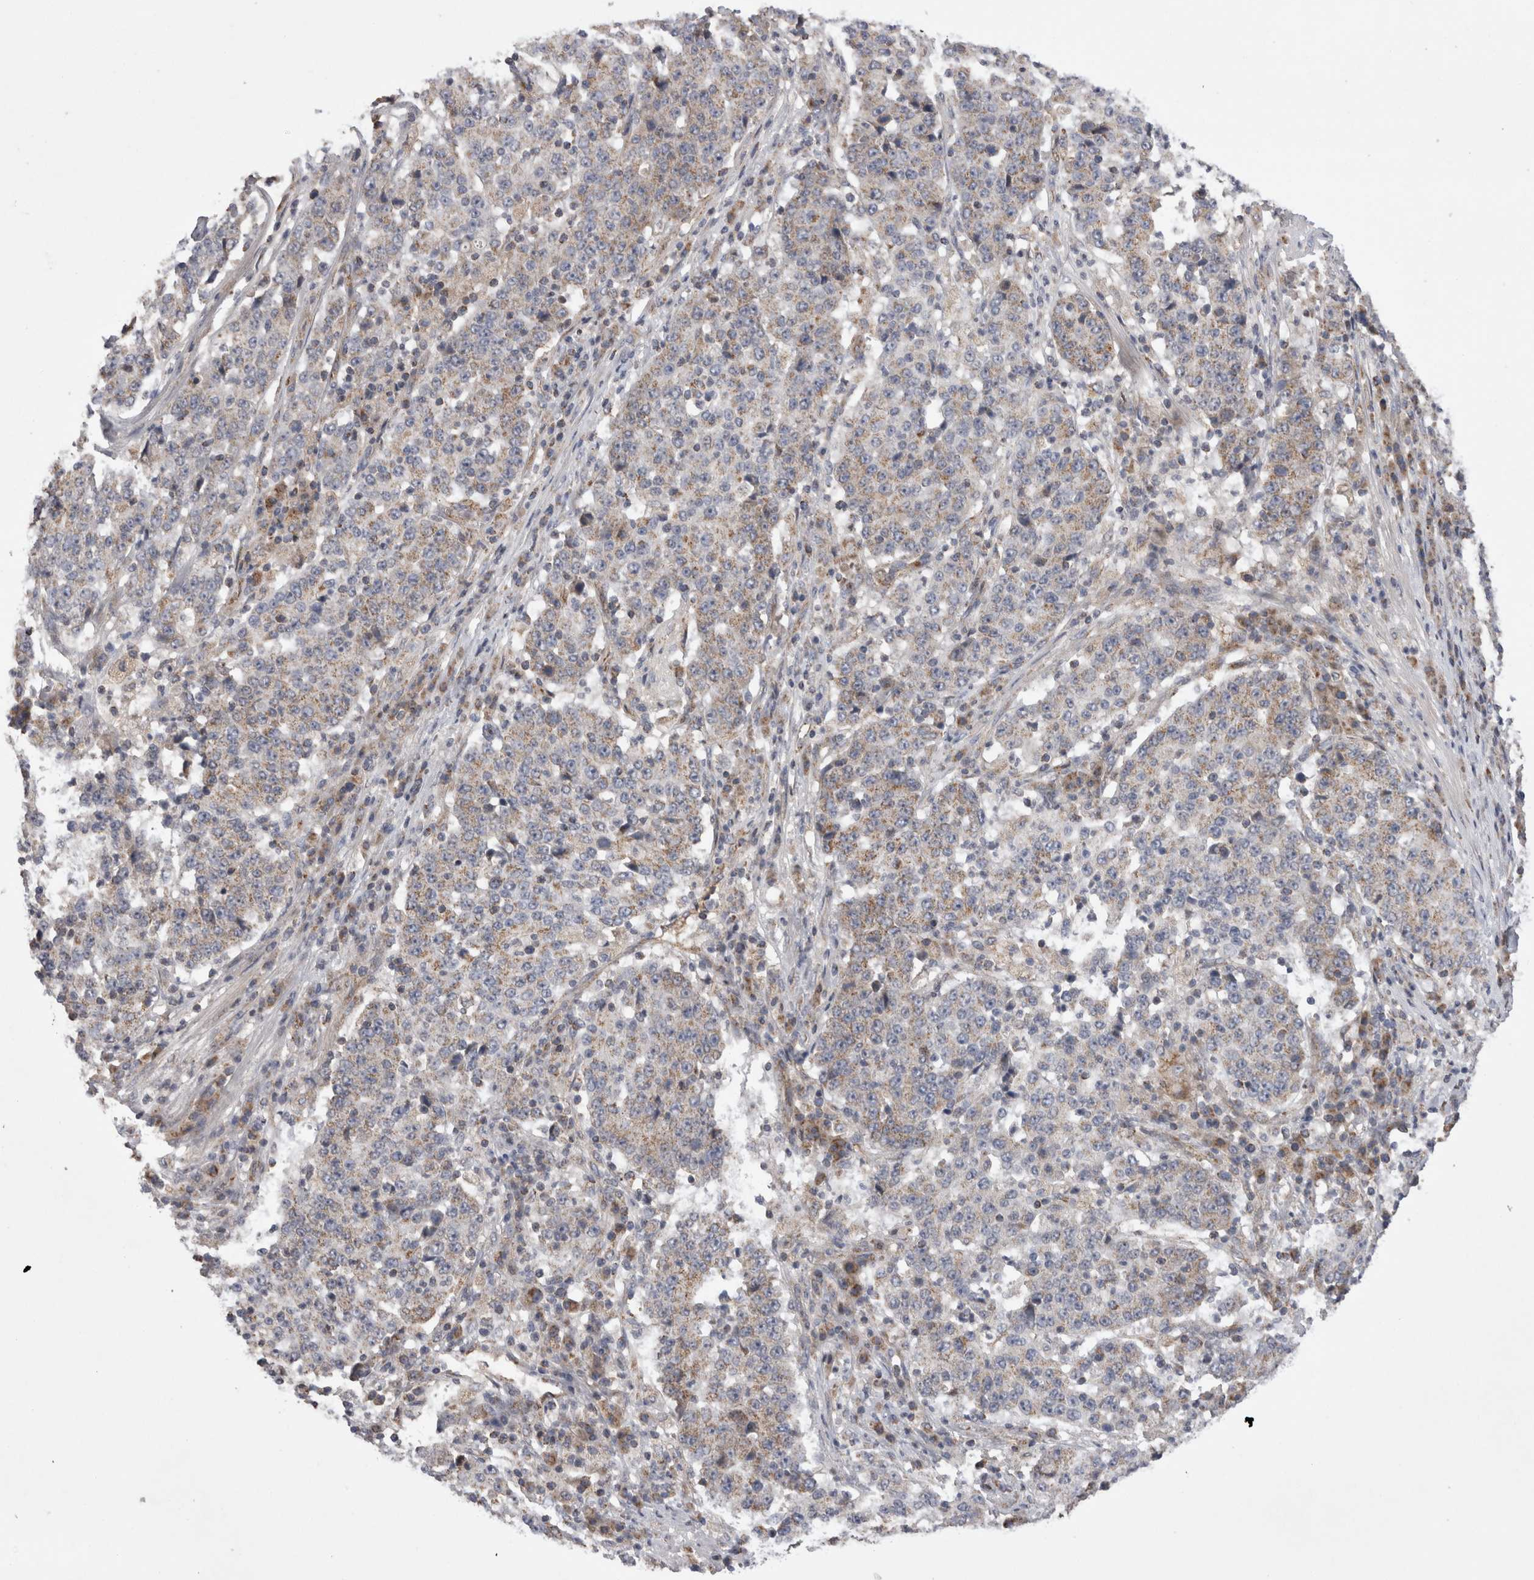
{"staining": {"intensity": "weak", "quantity": "<25%", "location": "cytoplasmic/membranous"}, "tissue": "stomach cancer", "cell_type": "Tumor cells", "image_type": "cancer", "snomed": [{"axis": "morphology", "description": "Adenocarcinoma, NOS"}, {"axis": "topography", "description": "Stomach"}], "caption": "An image of human stomach cancer is negative for staining in tumor cells.", "gene": "DARS2", "patient": {"sex": "male", "age": 59}}